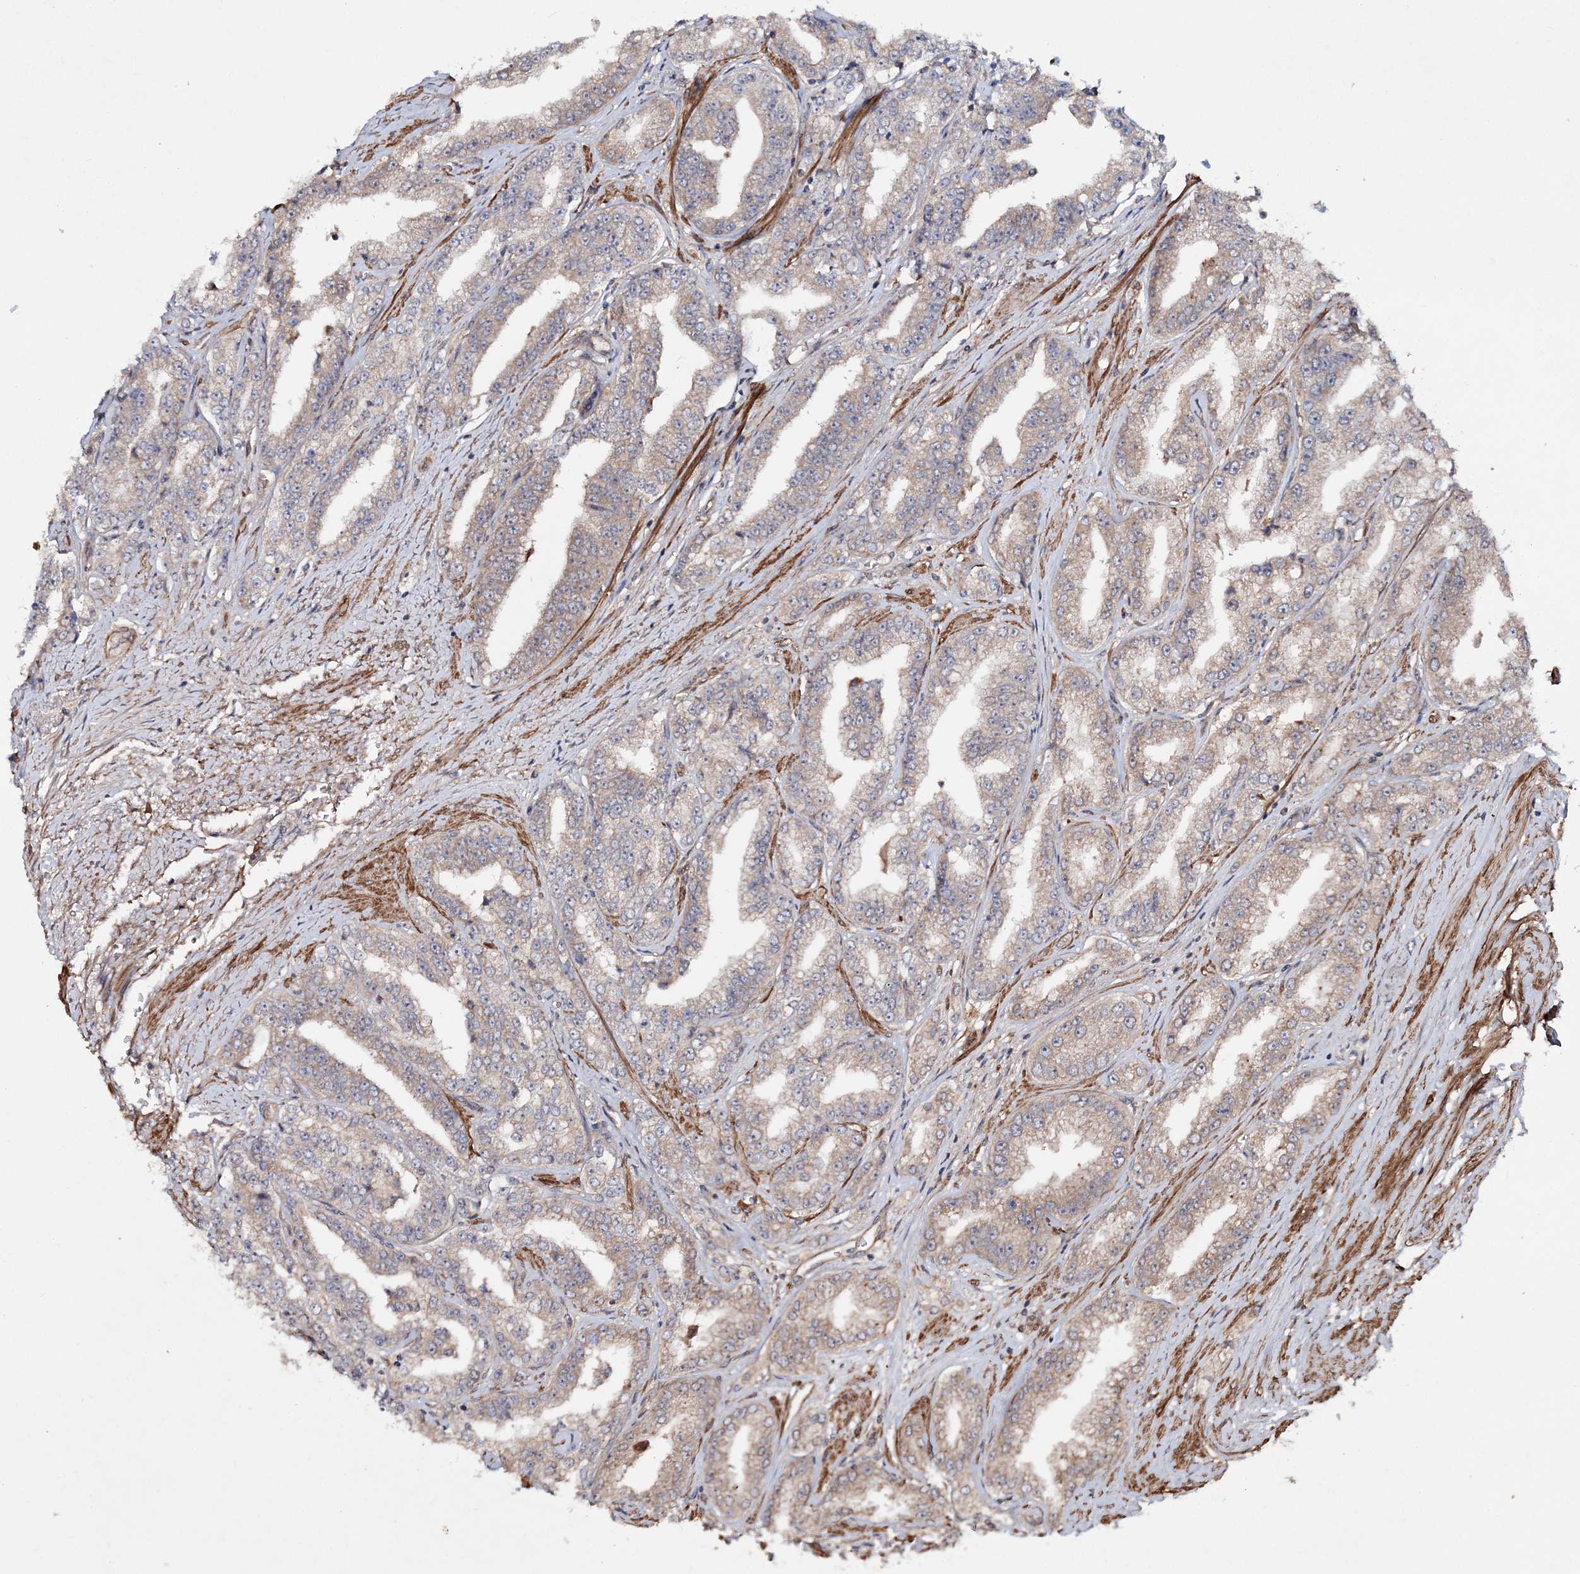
{"staining": {"intensity": "weak", "quantity": "25%-75%", "location": "cytoplasmic/membranous"}, "tissue": "prostate cancer", "cell_type": "Tumor cells", "image_type": "cancer", "snomed": [{"axis": "morphology", "description": "Adenocarcinoma, High grade"}, {"axis": "topography", "description": "Prostate"}], "caption": "Immunohistochemical staining of human prostate cancer demonstrates weak cytoplasmic/membranous protein staining in approximately 25%-75% of tumor cells.", "gene": "MOCS2", "patient": {"sex": "male", "age": 71}}